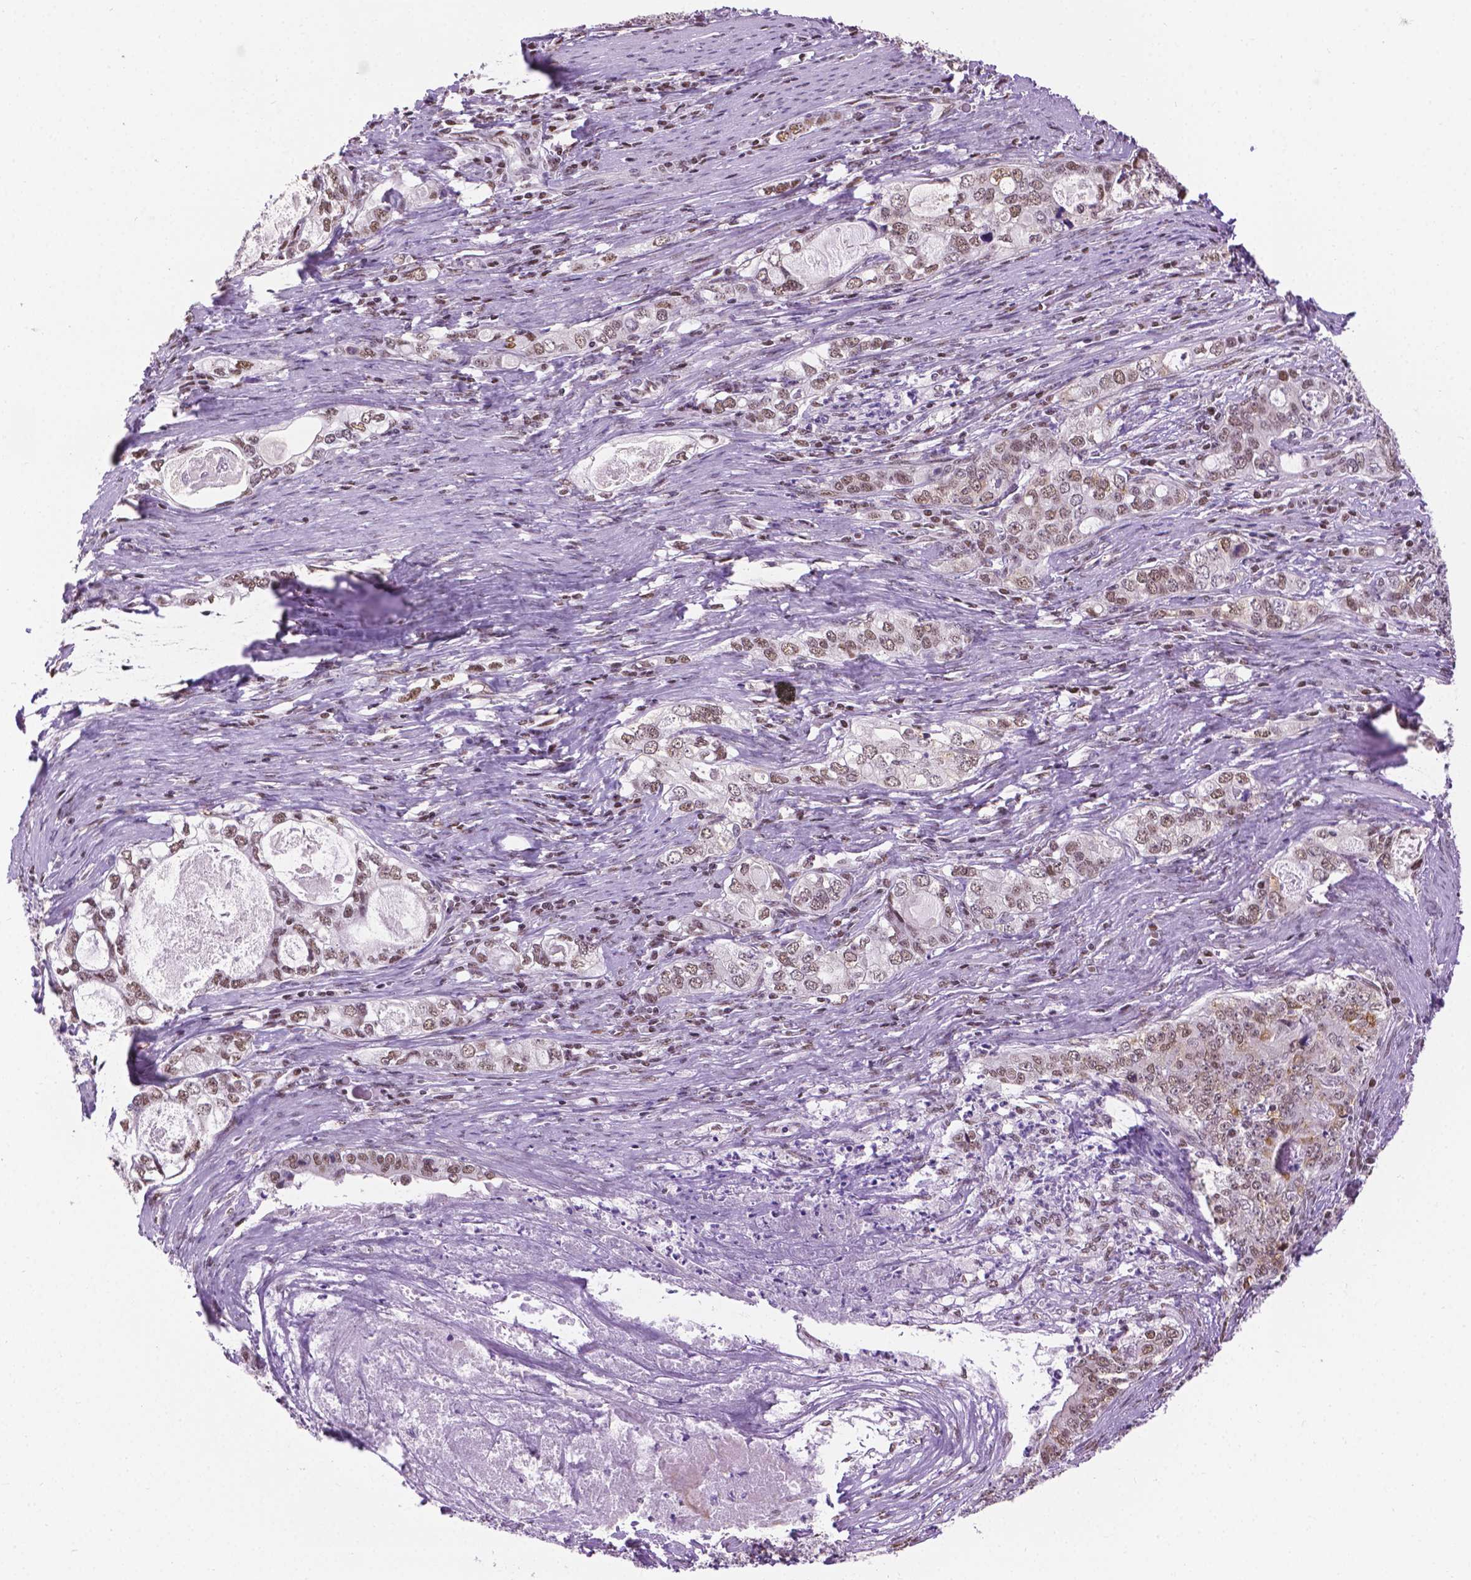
{"staining": {"intensity": "moderate", "quantity": ">75%", "location": "nuclear"}, "tissue": "stomach cancer", "cell_type": "Tumor cells", "image_type": "cancer", "snomed": [{"axis": "morphology", "description": "Adenocarcinoma, NOS"}, {"axis": "topography", "description": "Stomach, lower"}], "caption": "Stomach cancer (adenocarcinoma) tissue exhibits moderate nuclear expression in about >75% of tumor cells, visualized by immunohistochemistry. Using DAB (3,3'-diaminobenzidine) (brown) and hematoxylin (blue) stains, captured at high magnification using brightfield microscopy.", "gene": "ABI2", "patient": {"sex": "female", "age": 72}}